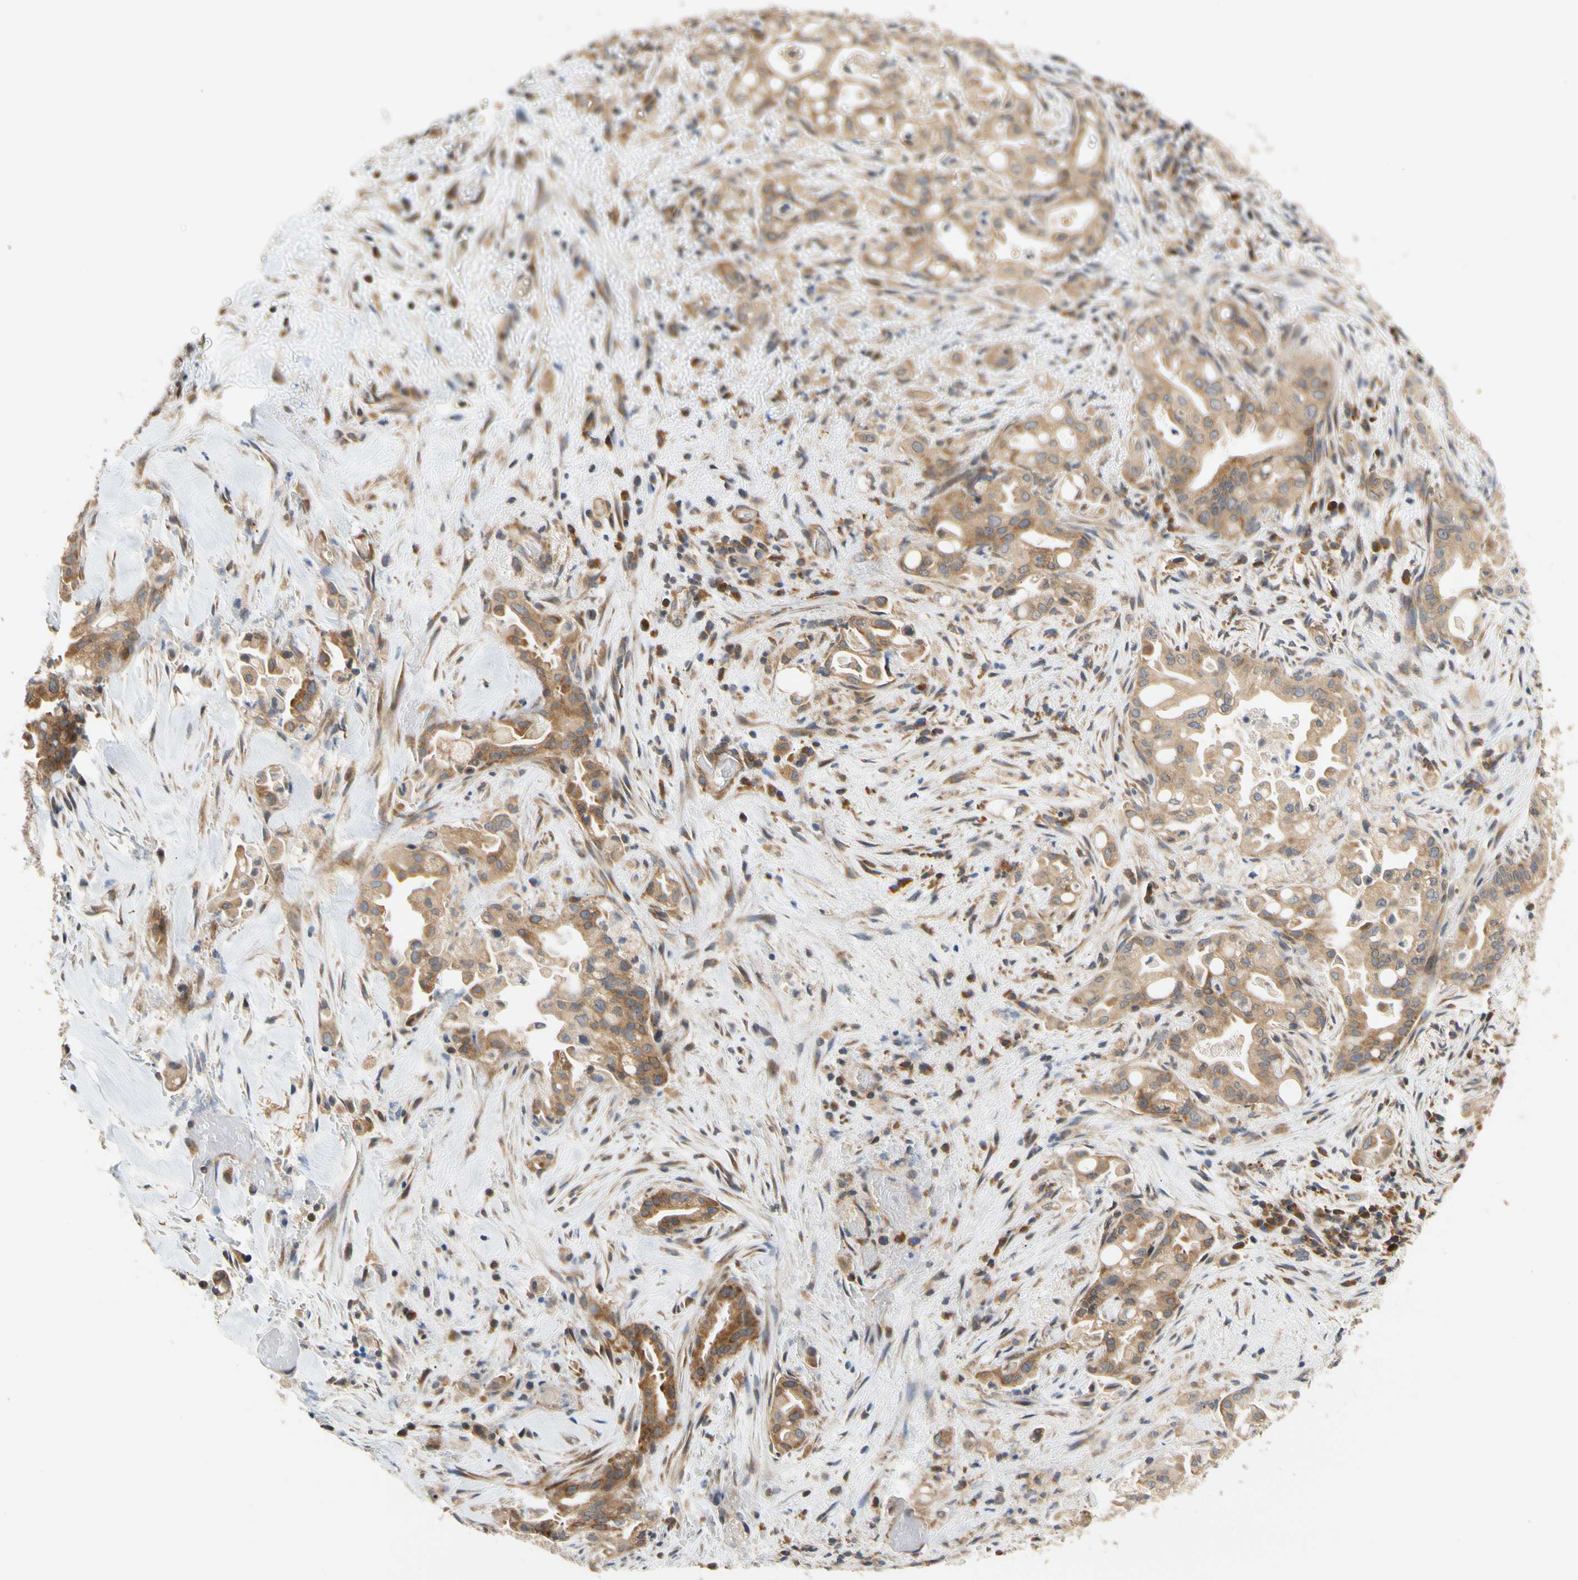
{"staining": {"intensity": "moderate", "quantity": ">75%", "location": "cytoplasmic/membranous"}, "tissue": "liver cancer", "cell_type": "Tumor cells", "image_type": "cancer", "snomed": [{"axis": "morphology", "description": "Cholangiocarcinoma"}, {"axis": "topography", "description": "Liver"}], "caption": "The immunohistochemical stain highlights moderate cytoplasmic/membranous staining in tumor cells of cholangiocarcinoma (liver) tissue. (DAB (3,3'-diaminobenzidine) IHC with brightfield microscopy, high magnification).", "gene": "ANKHD1", "patient": {"sex": "female", "age": 68}}